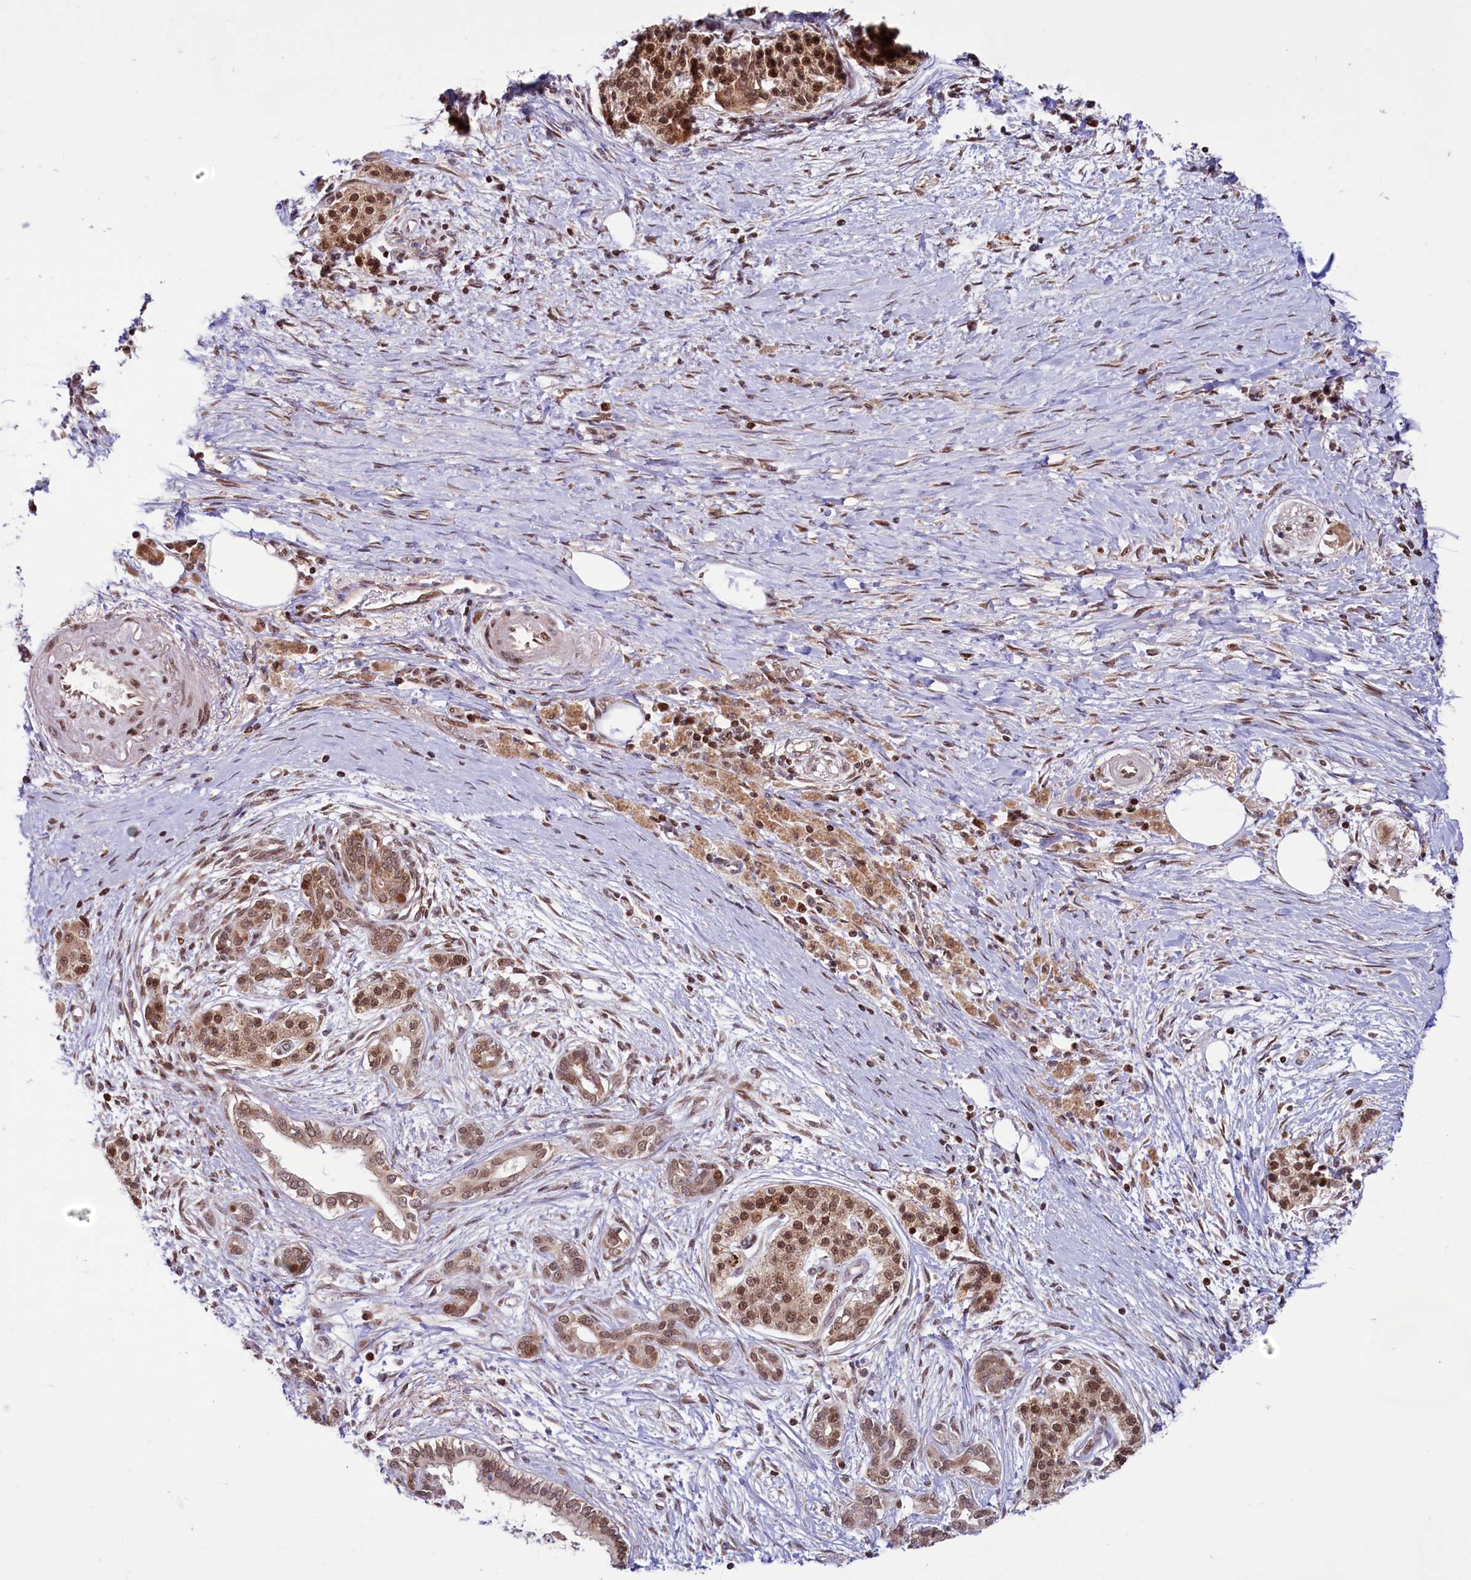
{"staining": {"intensity": "weak", "quantity": ">75%", "location": "cytoplasmic/membranous,nuclear"}, "tissue": "pancreatic cancer", "cell_type": "Tumor cells", "image_type": "cancer", "snomed": [{"axis": "morphology", "description": "Adenocarcinoma, NOS"}, {"axis": "topography", "description": "Pancreas"}], "caption": "DAB (3,3'-diaminobenzidine) immunohistochemical staining of human pancreatic cancer (adenocarcinoma) shows weak cytoplasmic/membranous and nuclear protein positivity in approximately >75% of tumor cells. The staining was performed using DAB (3,3'-diaminobenzidine), with brown indicating positive protein expression. Nuclei are stained blue with hematoxylin.", "gene": "PHC3", "patient": {"sex": "male", "age": 58}}